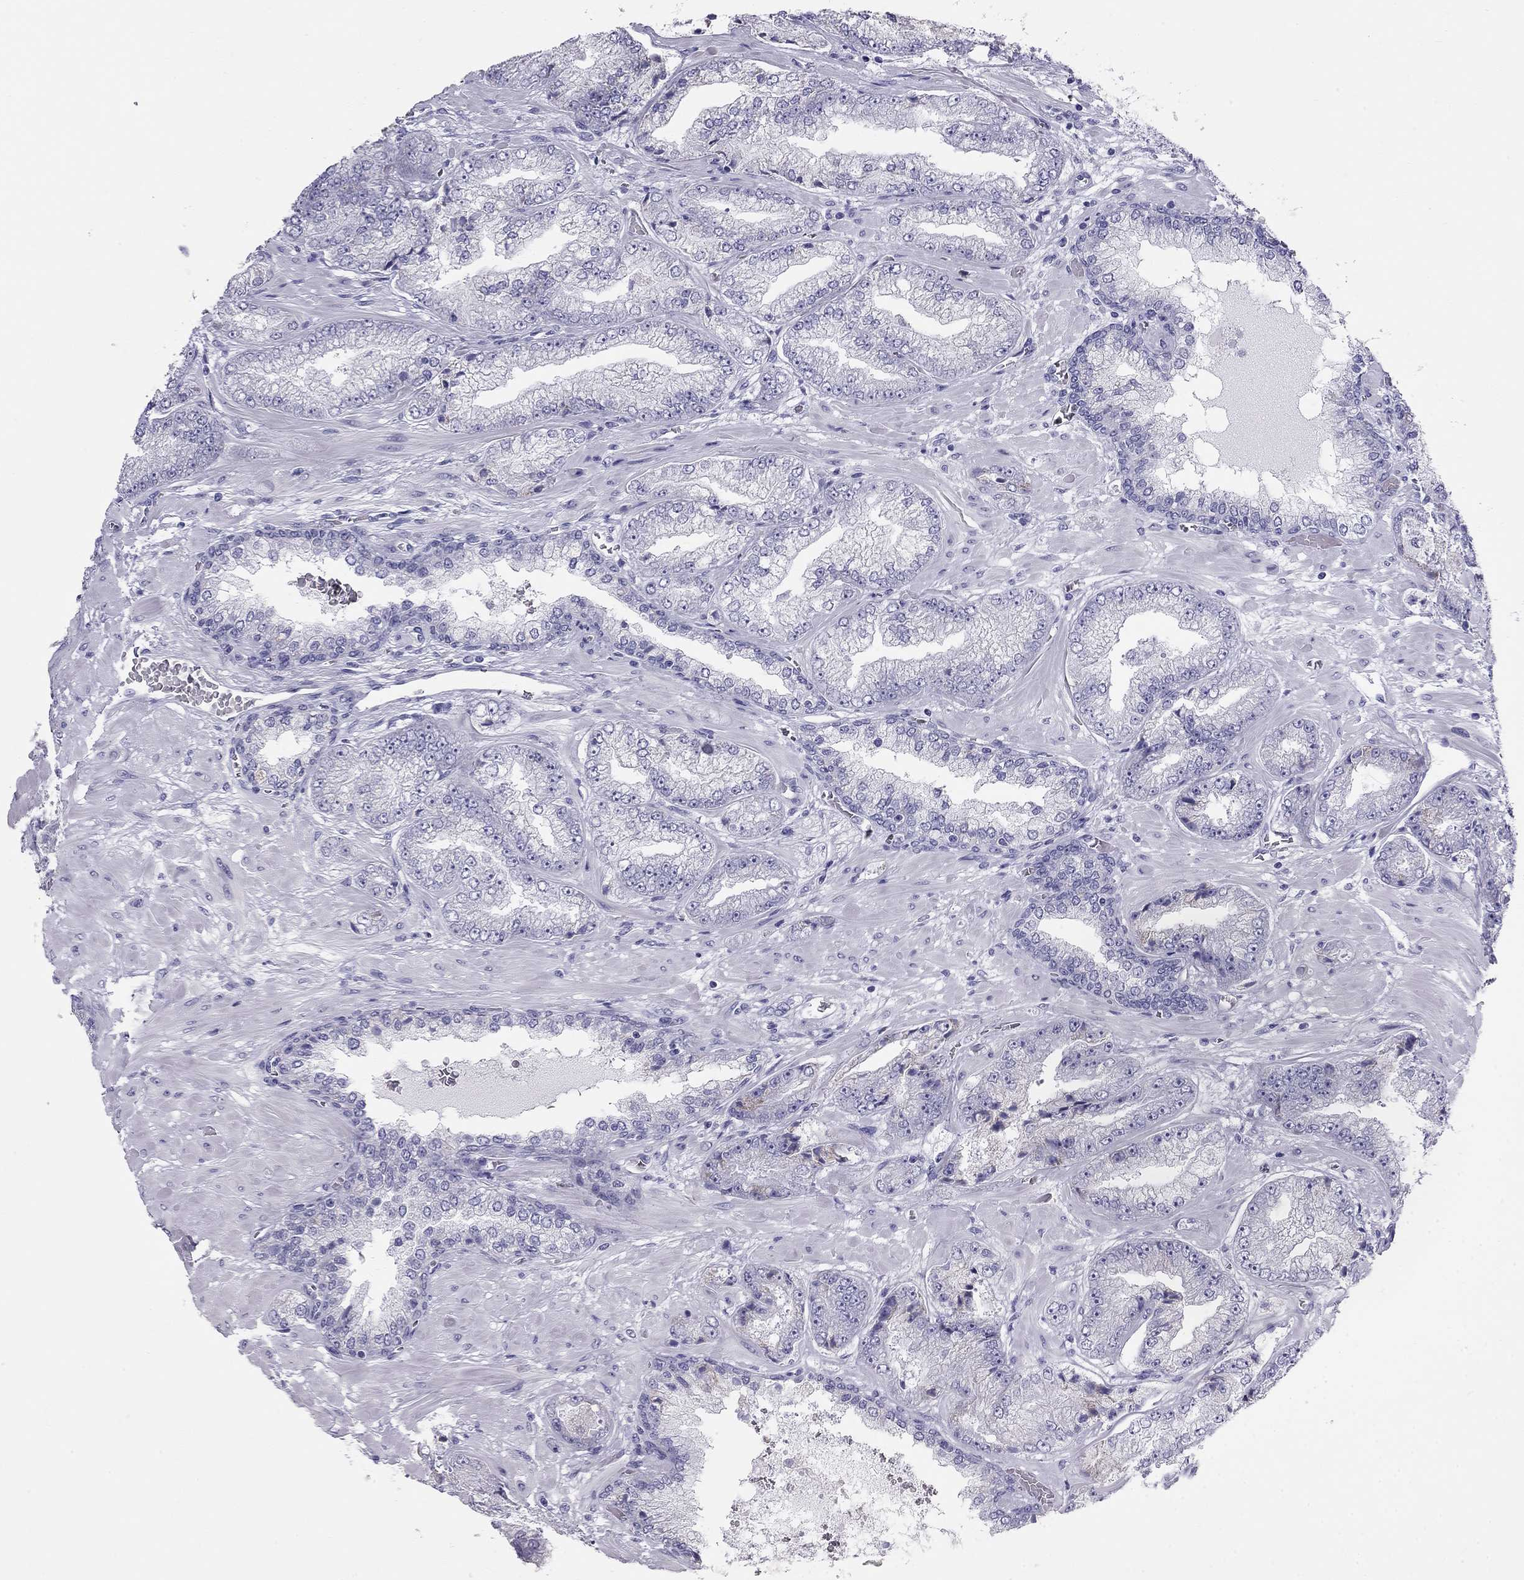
{"staining": {"intensity": "negative", "quantity": "none", "location": "none"}, "tissue": "prostate cancer", "cell_type": "Tumor cells", "image_type": "cancer", "snomed": [{"axis": "morphology", "description": "Adenocarcinoma, Low grade"}, {"axis": "topography", "description": "Prostate"}], "caption": "Photomicrograph shows no protein expression in tumor cells of prostate low-grade adenocarcinoma tissue.", "gene": "TRPM3", "patient": {"sex": "male", "age": 57}}